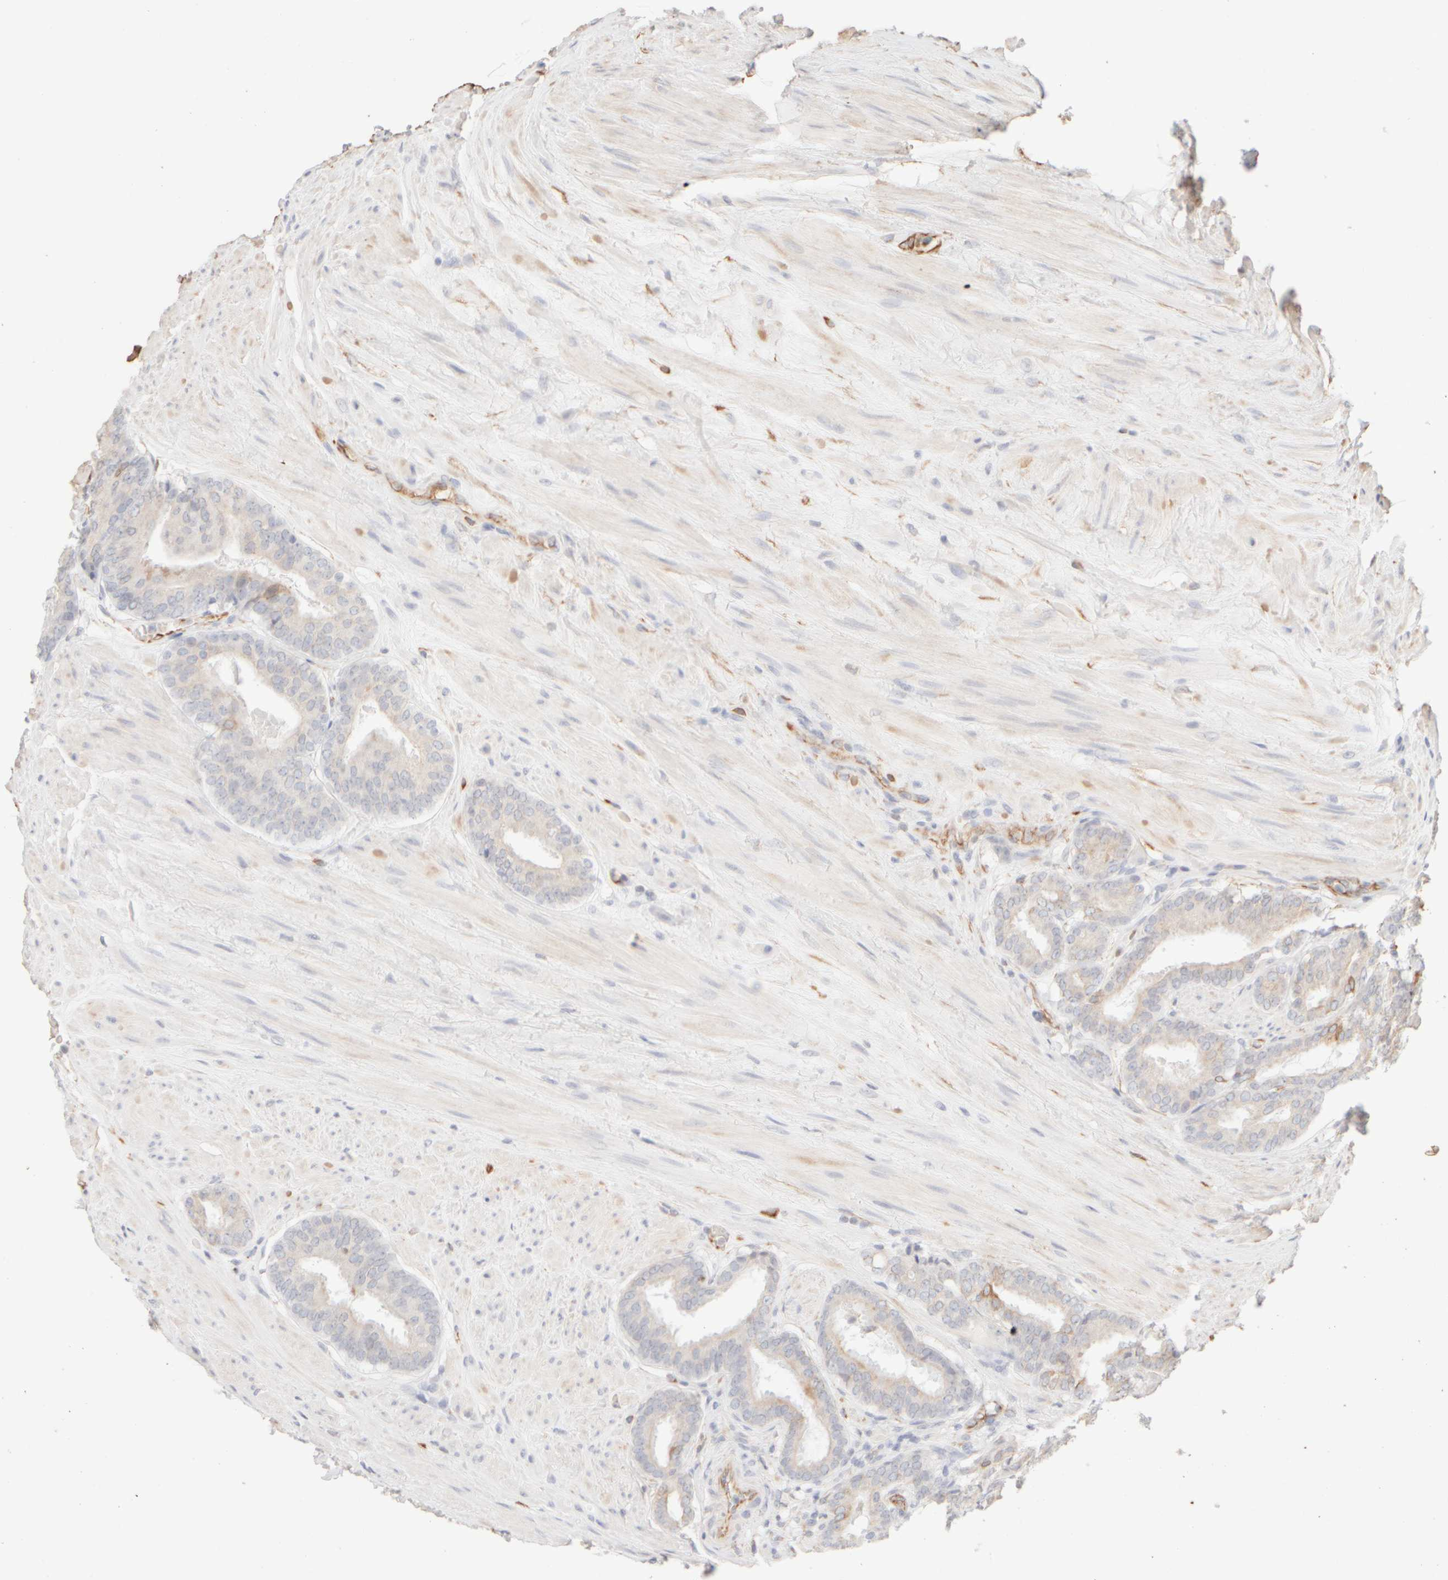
{"staining": {"intensity": "weak", "quantity": "<25%", "location": "cytoplasmic/membranous"}, "tissue": "prostate cancer", "cell_type": "Tumor cells", "image_type": "cancer", "snomed": [{"axis": "morphology", "description": "Adenocarcinoma, Low grade"}, {"axis": "topography", "description": "Prostate"}], "caption": "High power microscopy micrograph of an immunohistochemistry (IHC) image of prostate cancer (adenocarcinoma (low-grade)), revealing no significant staining in tumor cells.", "gene": "KRT15", "patient": {"sex": "male", "age": 69}}